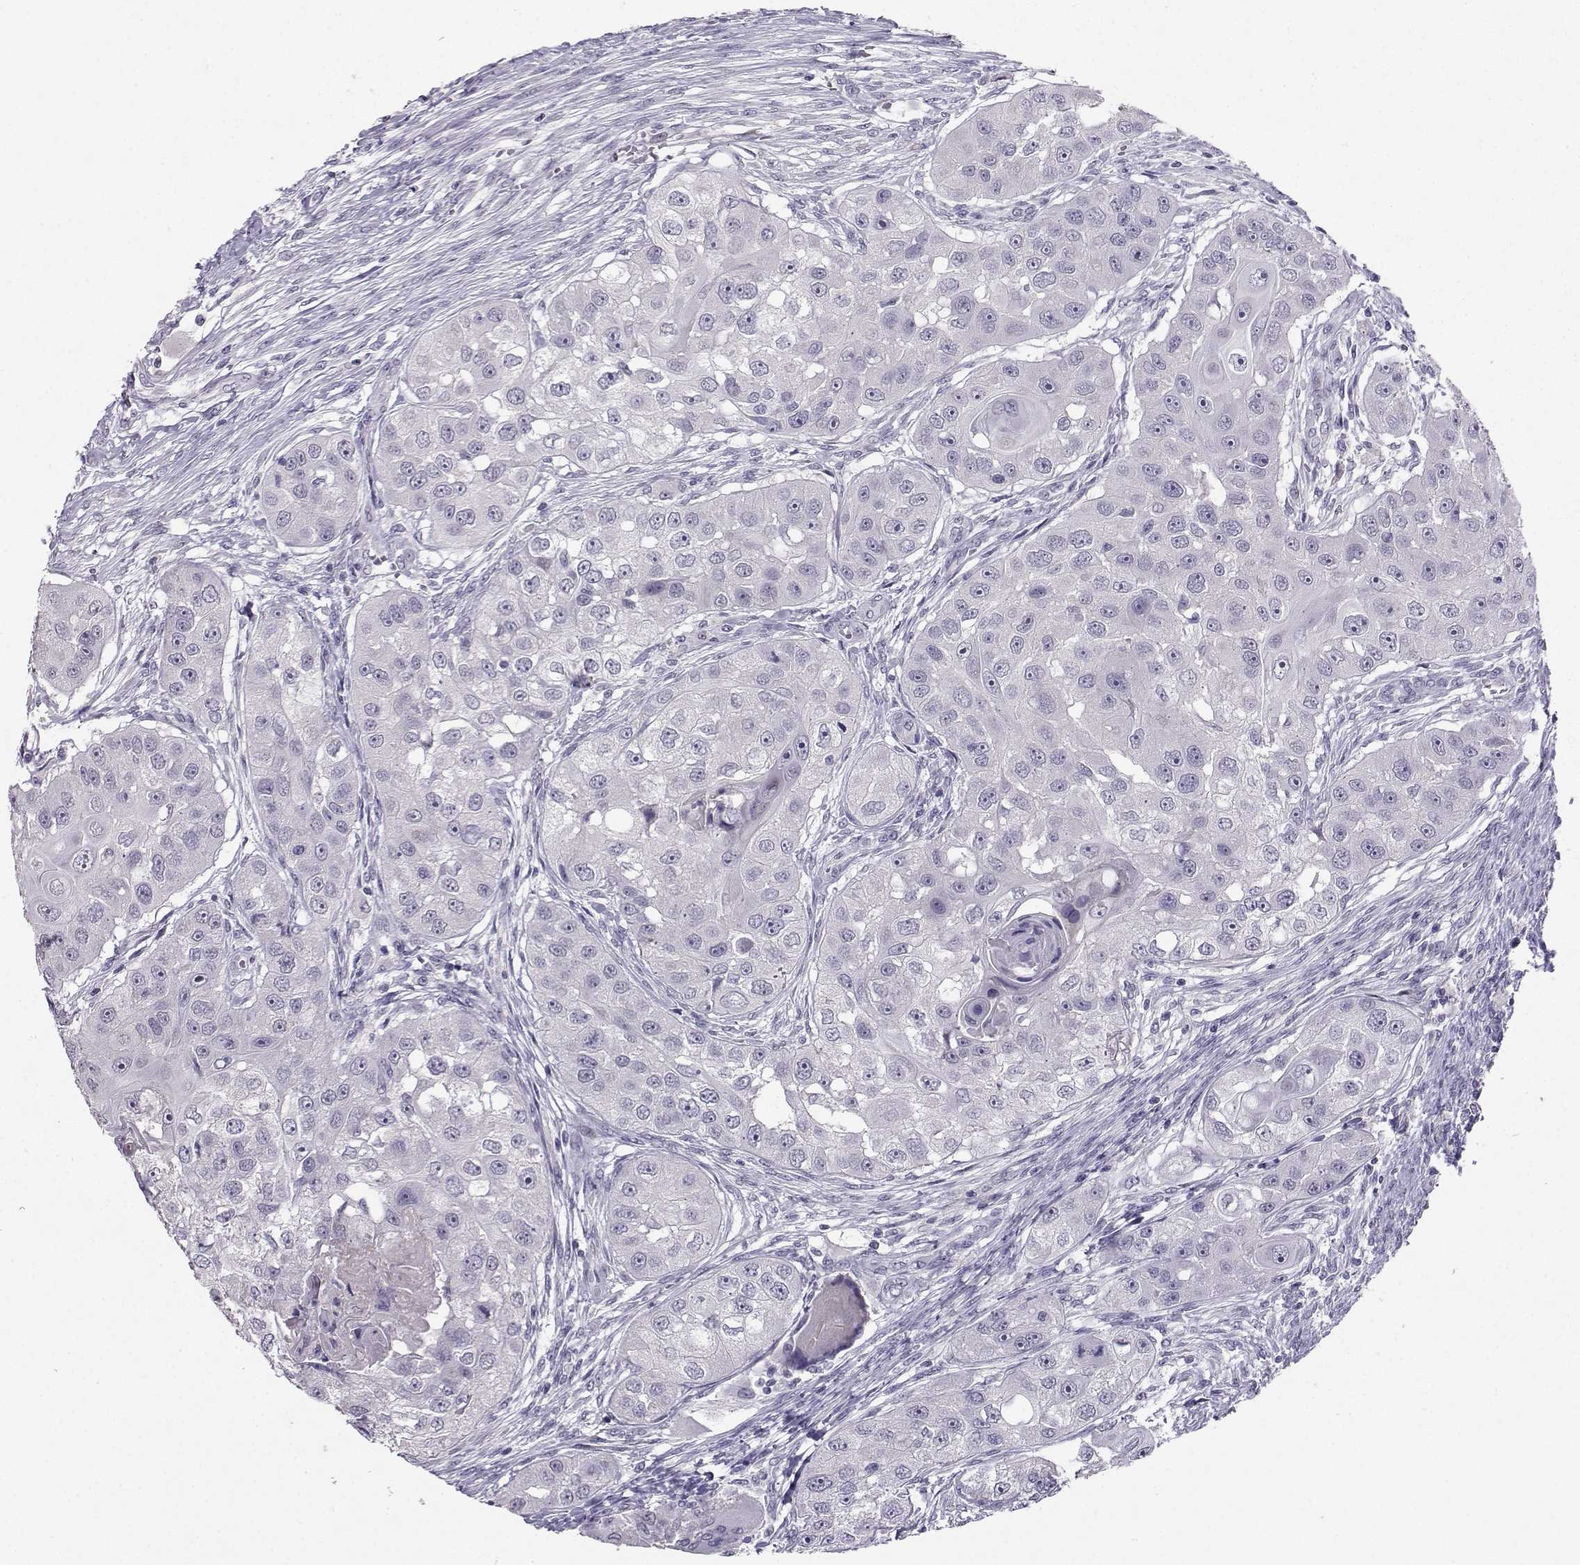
{"staining": {"intensity": "negative", "quantity": "none", "location": "none"}, "tissue": "head and neck cancer", "cell_type": "Tumor cells", "image_type": "cancer", "snomed": [{"axis": "morphology", "description": "Squamous cell carcinoma, NOS"}, {"axis": "topography", "description": "Head-Neck"}], "caption": "Histopathology image shows no protein positivity in tumor cells of head and neck cancer tissue.", "gene": "CARTPT", "patient": {"sex": "male", "age": 51}}